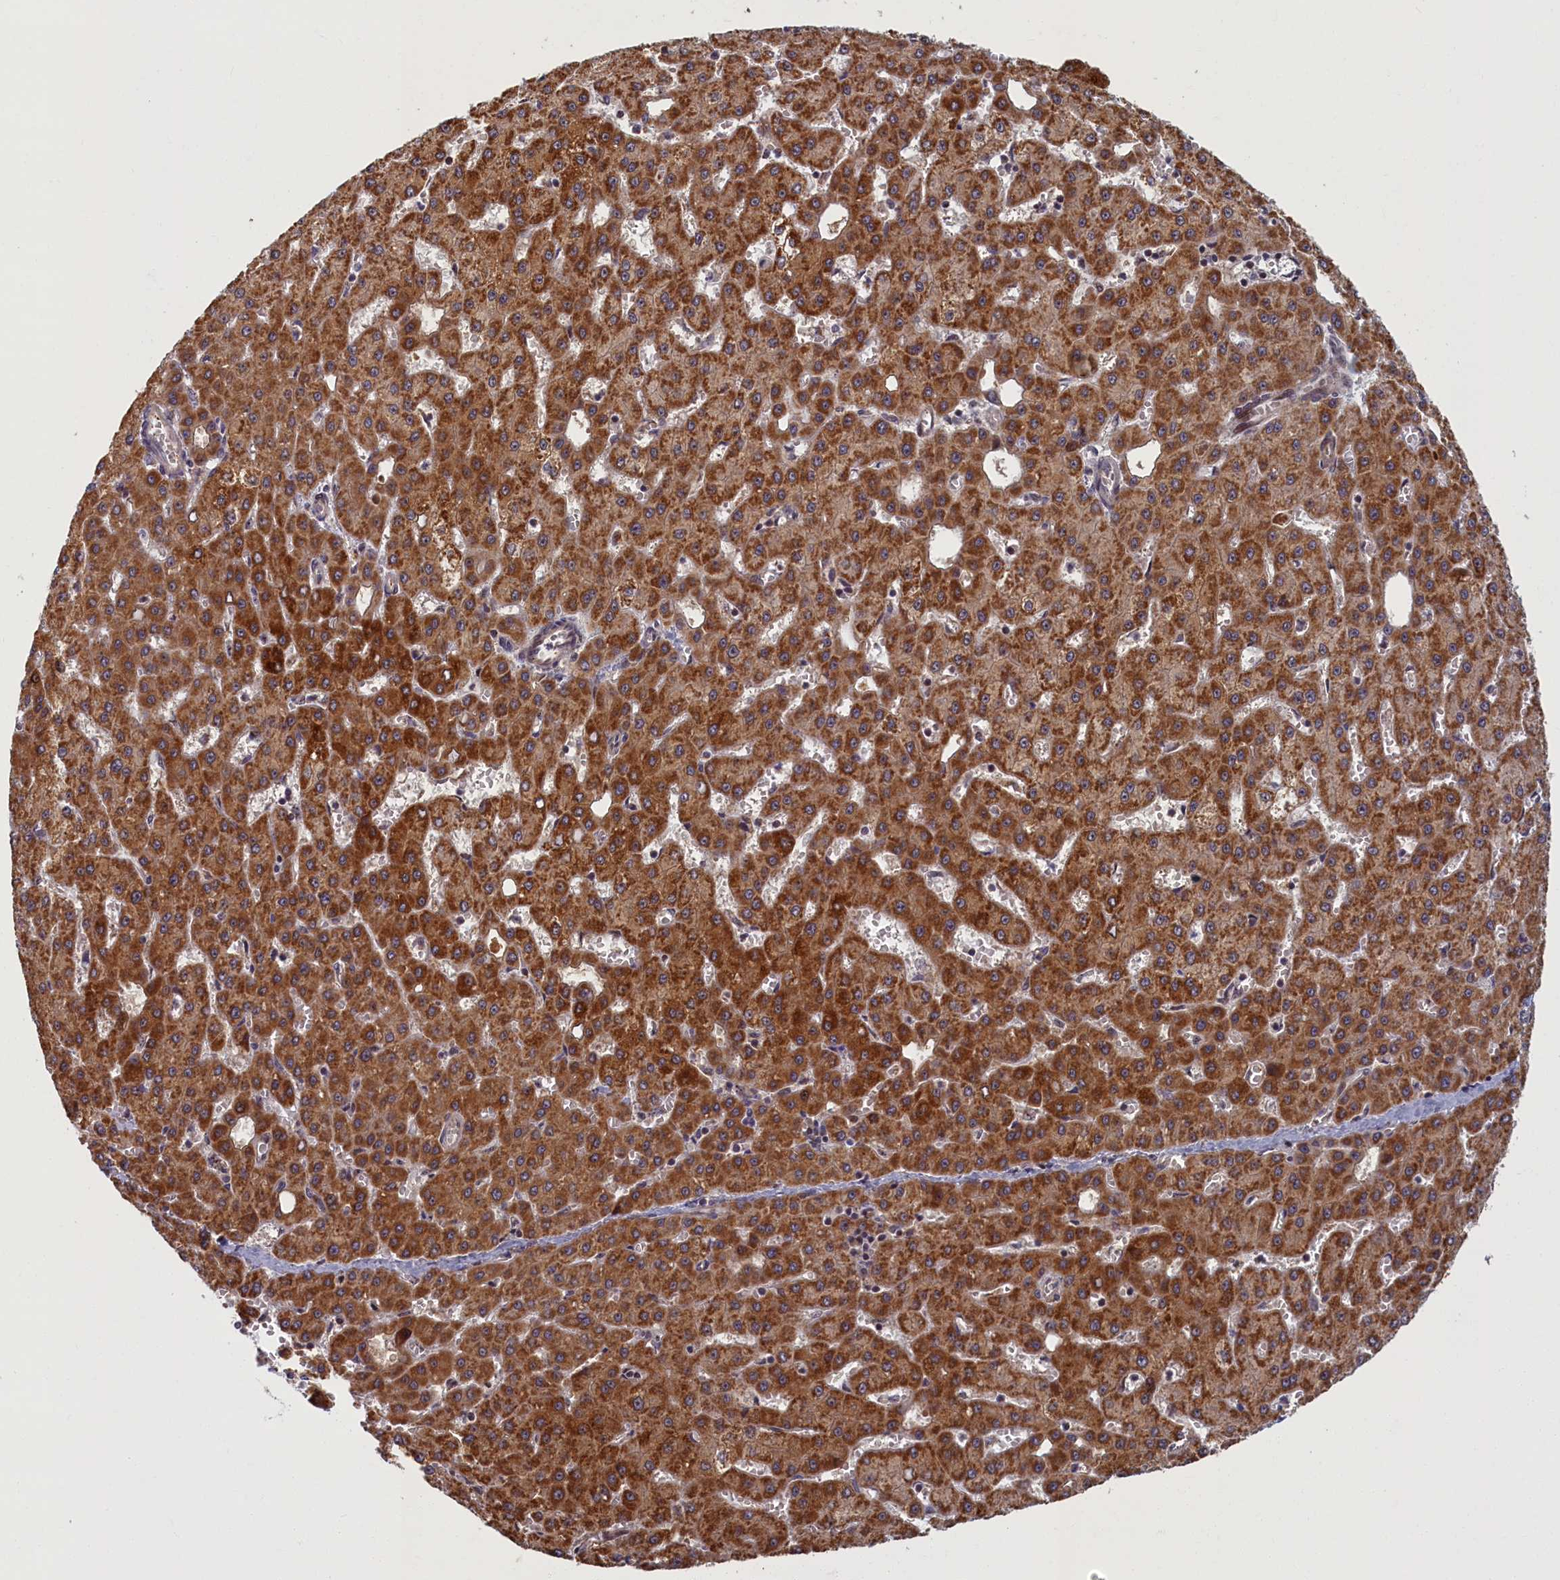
{"staining": {"intensity": "strong", "quantity": ">75%", "location": "cytoplasmic/membranous"}, "tissue": "liver cancer", "cell_type": "Tumor cells", "image_type": "cancer", "snomed": [{"axis": "morphology", "description": "Carcinoma, Hepatocellular, NOS"}, {"axis": "topography", "description": "Liver"}], "caption": "Hepatocellular carcinoma (liver) stained for a protein (brown) reveals strong cytoplasmic/membranous positive positivity in about >75% of tumor cells.", "gene": "PLA2G10", "patient": {"sex": "male", "age": 47}}